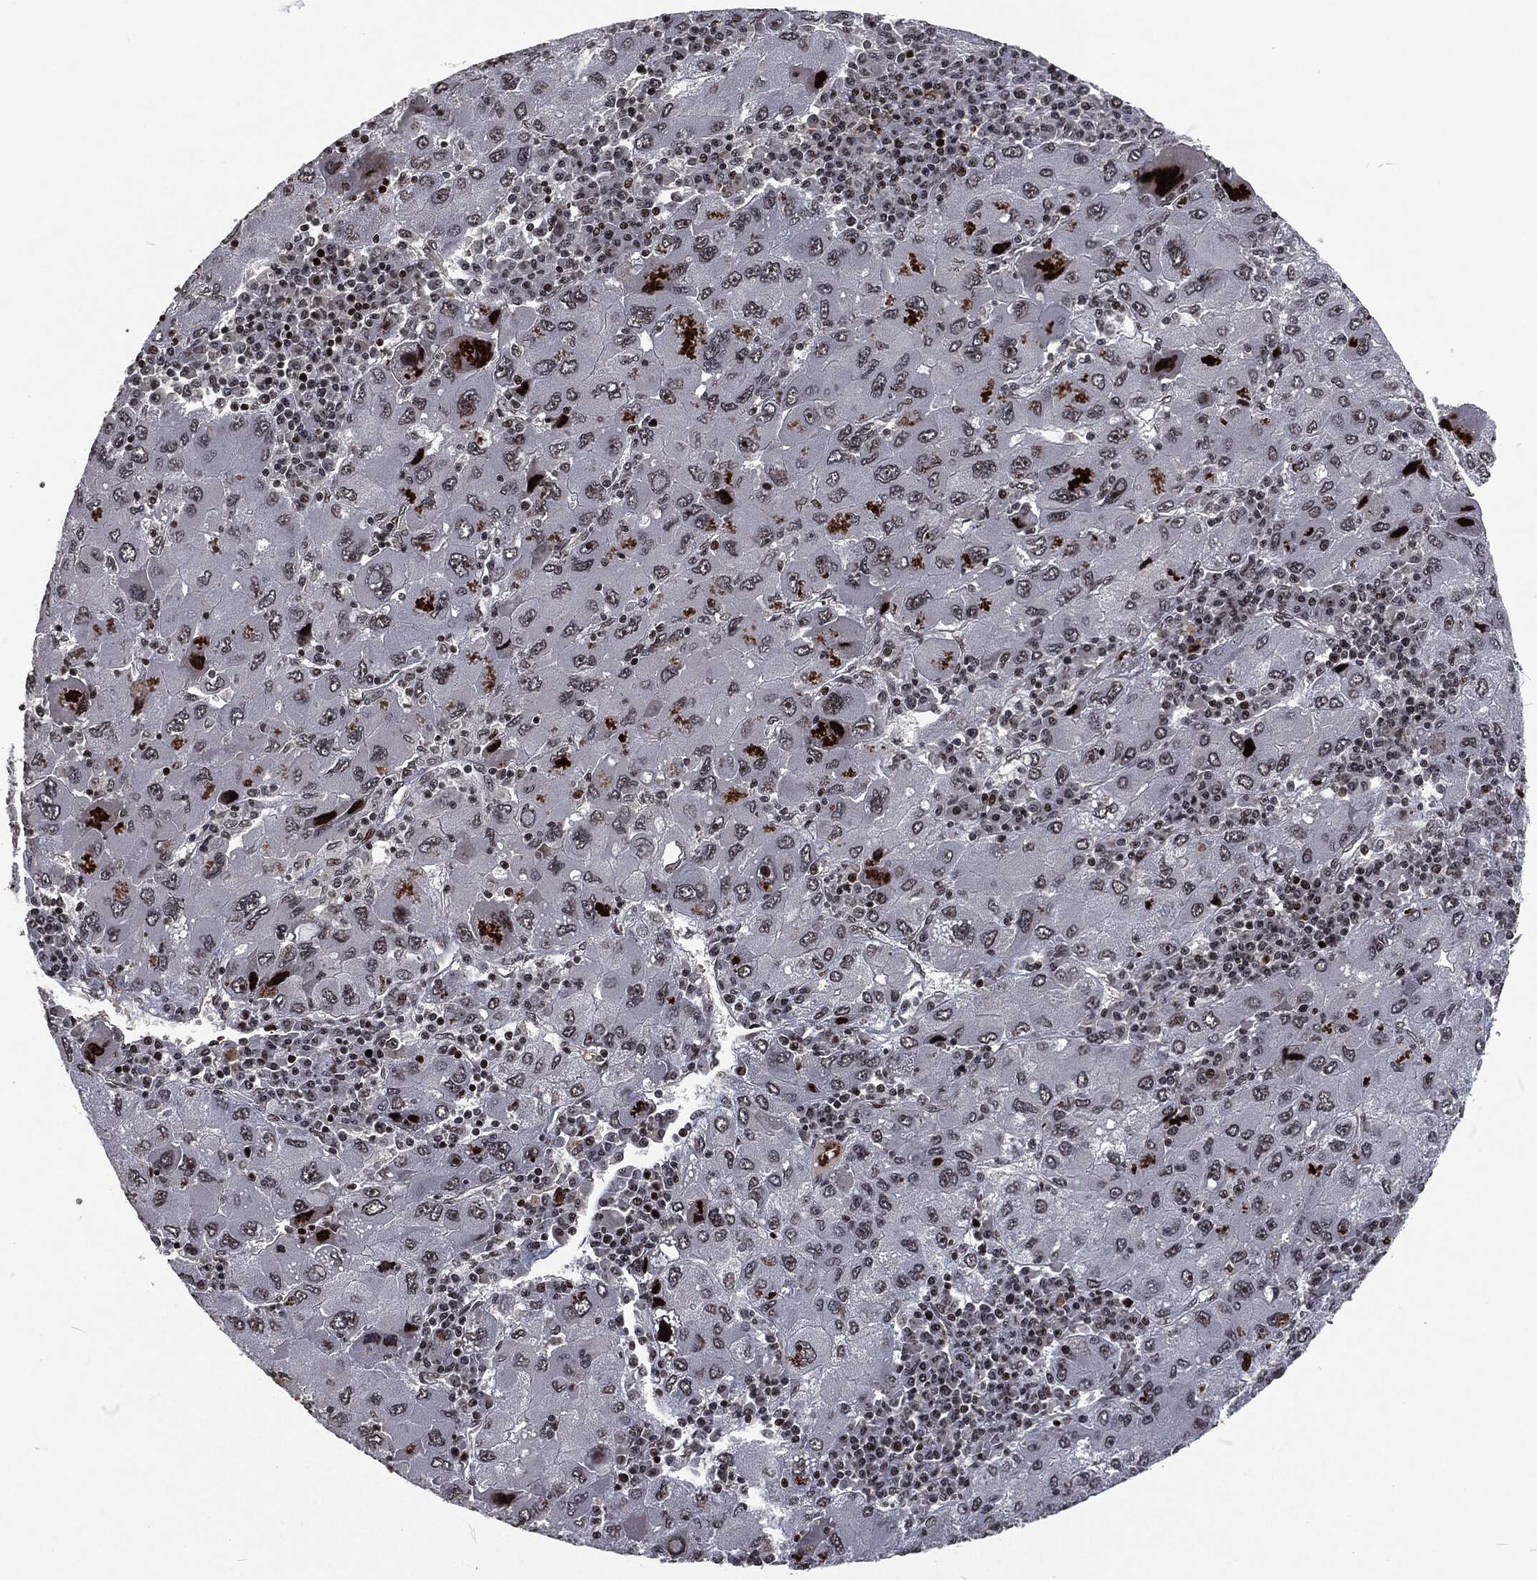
{"staining": {"intensity": "negative", "quantity": "none", "location": "none"}, "tissue": "liver cancer", "cell_type": "Tumor cells", "image_type": "cancer", "snomed": [{"axis": "morphology", "description": "Carcinoma, Hepatocellular, NOS"}, {"axis": "topography", "description": "Liver"}], "caption": "This histopathology image is of liver cancer stained with immunohistochemistry to label a protein in brown with the nuclei are counter-stained blue. There is no expression in tumor cells. (Brightfield microscopy of DAB immunohistochemistry at high magnification).", "gene": "EGFR", "patient": {"sex": "male", "age": 75}}